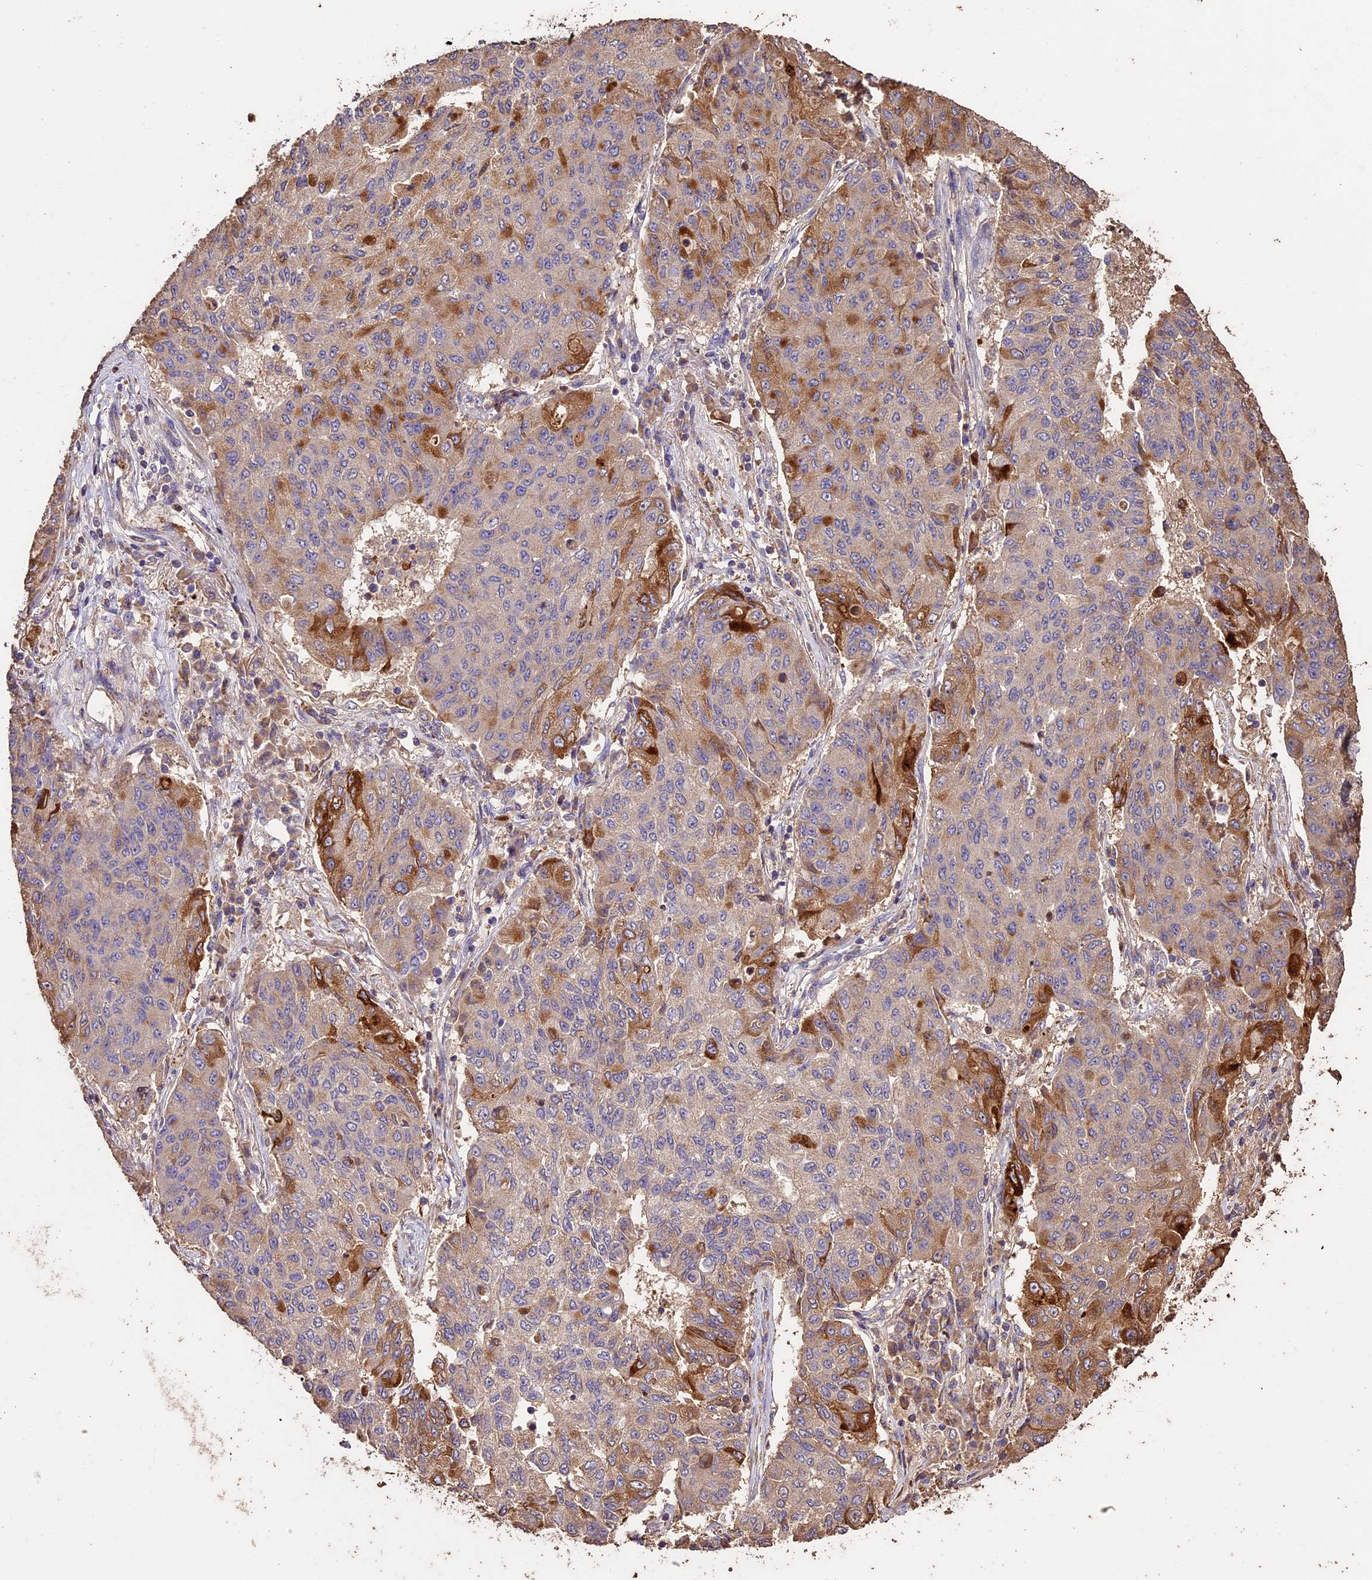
{"staining": {"intensity": "strong", "quantity": "<25%", "location": "cytoplasmic/membranous"}, "tissue": "lung cancer", "cell_type": "Tumor cells", "image_type": "cancer", "snomed": [{"axis": "morphology", "description": "Squamous cell carcinoma, NOS"}, {"axis": "topography", "description": "Lung"}], "caption": "A medium amount of strong cytoplasmic/membranous positivity is identified in about <25% of tumor cells in lung cancer (squamous cell carcinoma) tissue.", "gene": "CRLF1", "patient": {"sex": "male", "age": 74}}